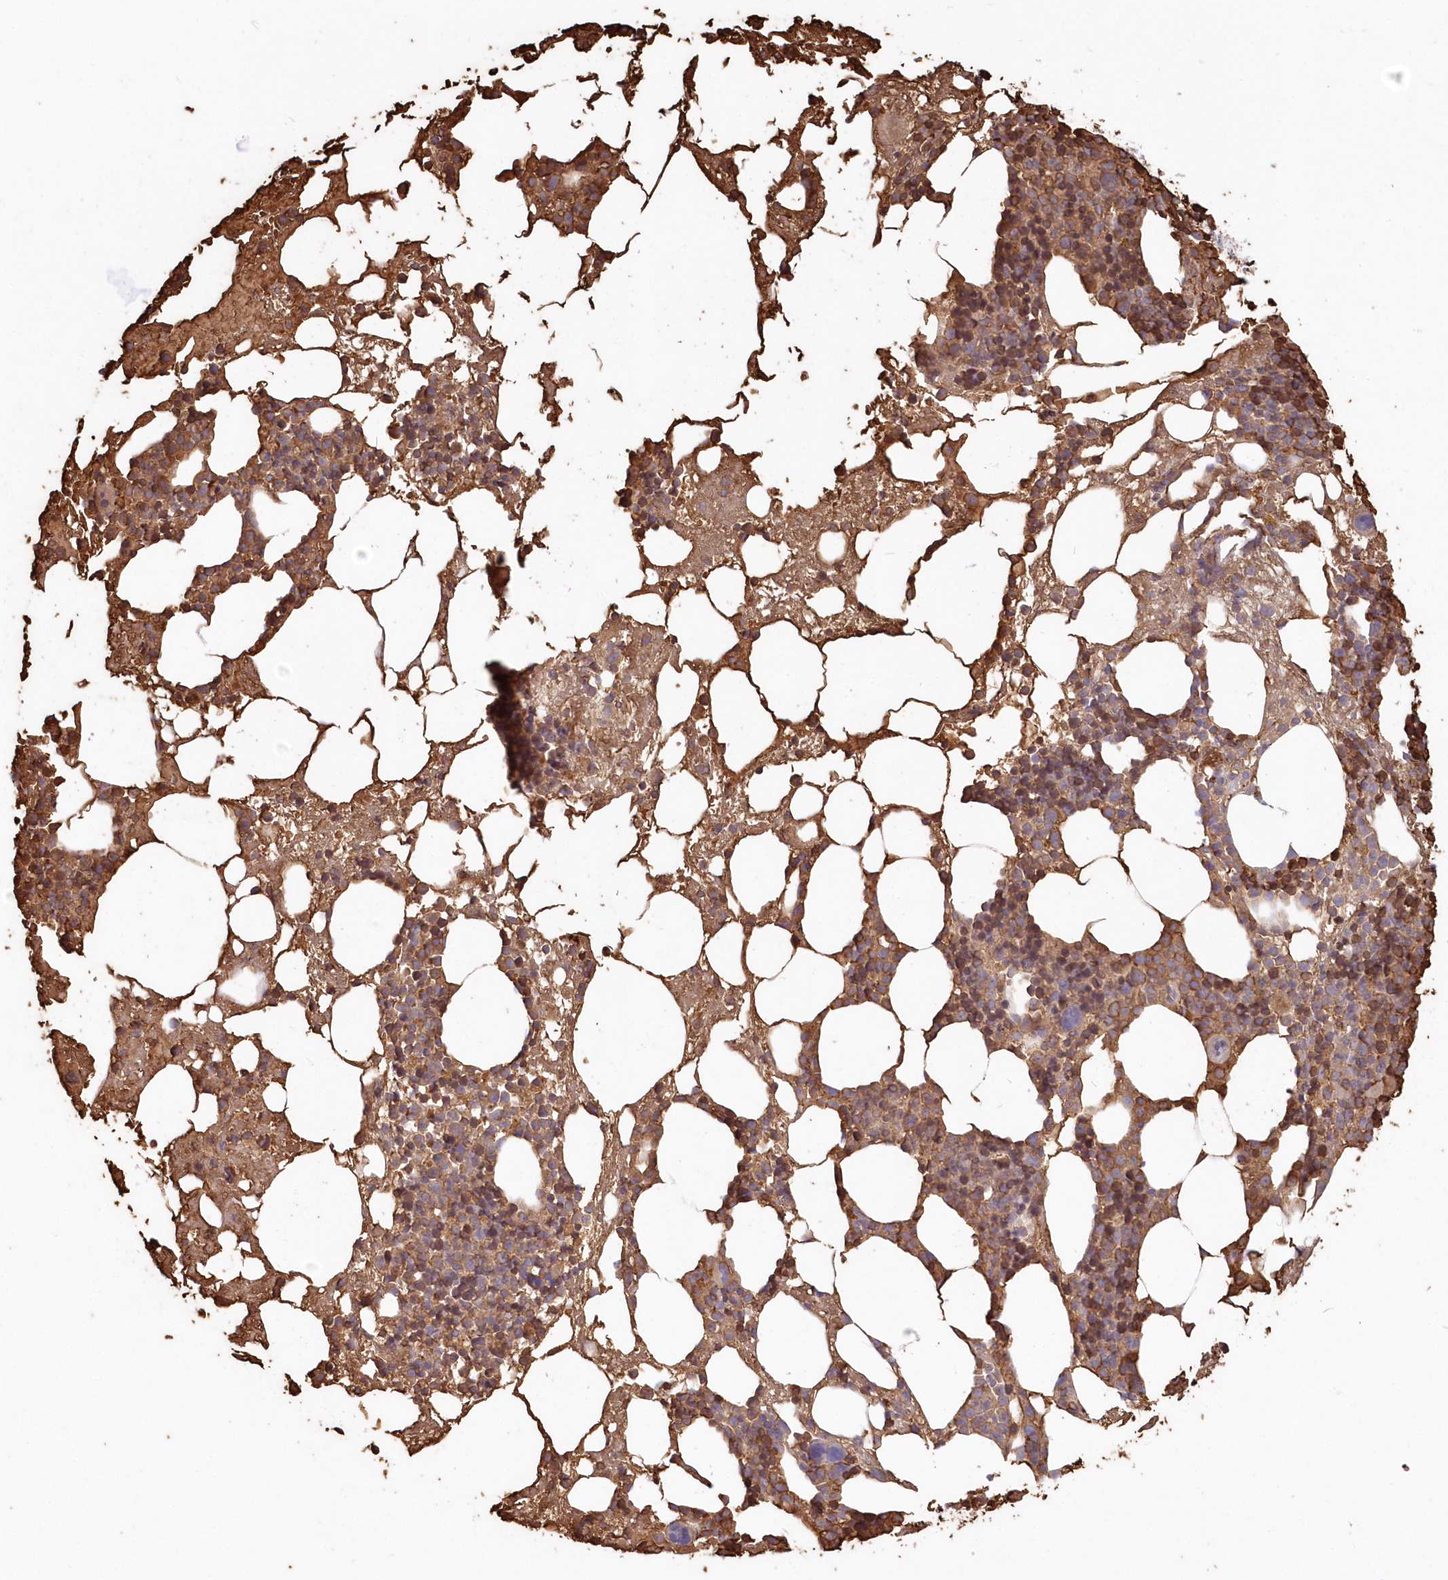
{"staining": {"intensity": "moderate", "quantity": ">75%", "location": "cytoplasmic/membranous"}, "tissue": "bone marrow", "cell_type": "Hematopoietic cells", "image_type": "normal", "snomed": [{"axis": "morphology", "description": "Normal tissue, NOS"}, {"axis": "topography", "description": "Bone marrow"}], "caption": "Bone marrow stained with DAB (3,3'-diaminobenzidine) immunohistochemistry demonstrates medium levels of moderate cytoplasmic/membranous staining in about >75% of hematopoietic cells.", "gene": "SERINC1", "patient": {"sex": "male", "age": 48}}